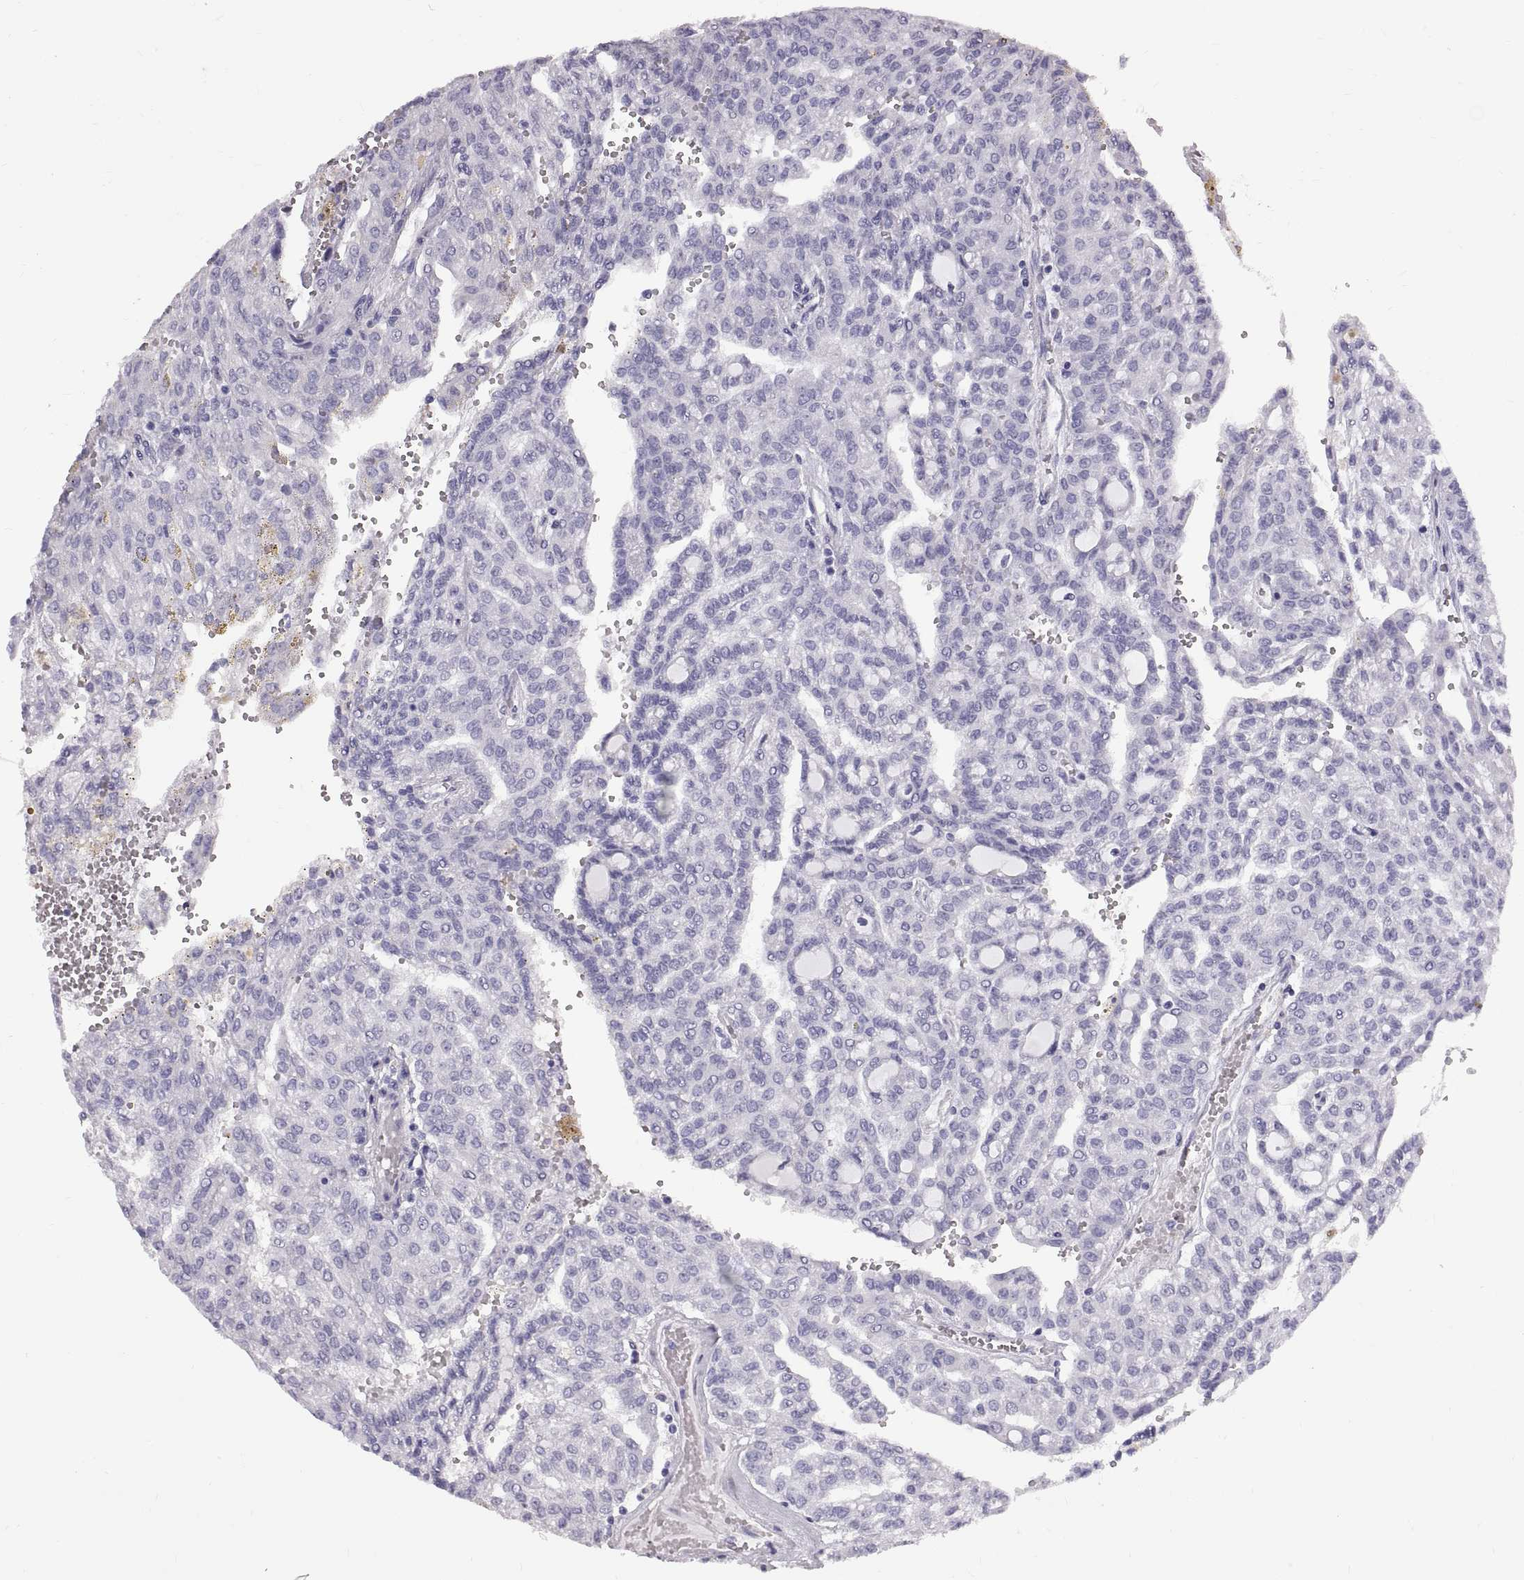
{"staining": {"intensity": "negative", "quantity": "none", "location": "none"}, "tissue": "renal cancer", "cell_type": "Tumor cells", "image_type": "cancer", "snomed": [{"axis": "morphology", "description": "Adenocarcinoma, NOS"}, {"axis": "topography", "description": "Kidney"}], "caption": "Human renal cancer stained for a protein using immunohistochemistry (IHC) demonstrates no staining in tumor cells.", "gene": "WFDC8", "patient": {"sex": "male", "age": 63}}